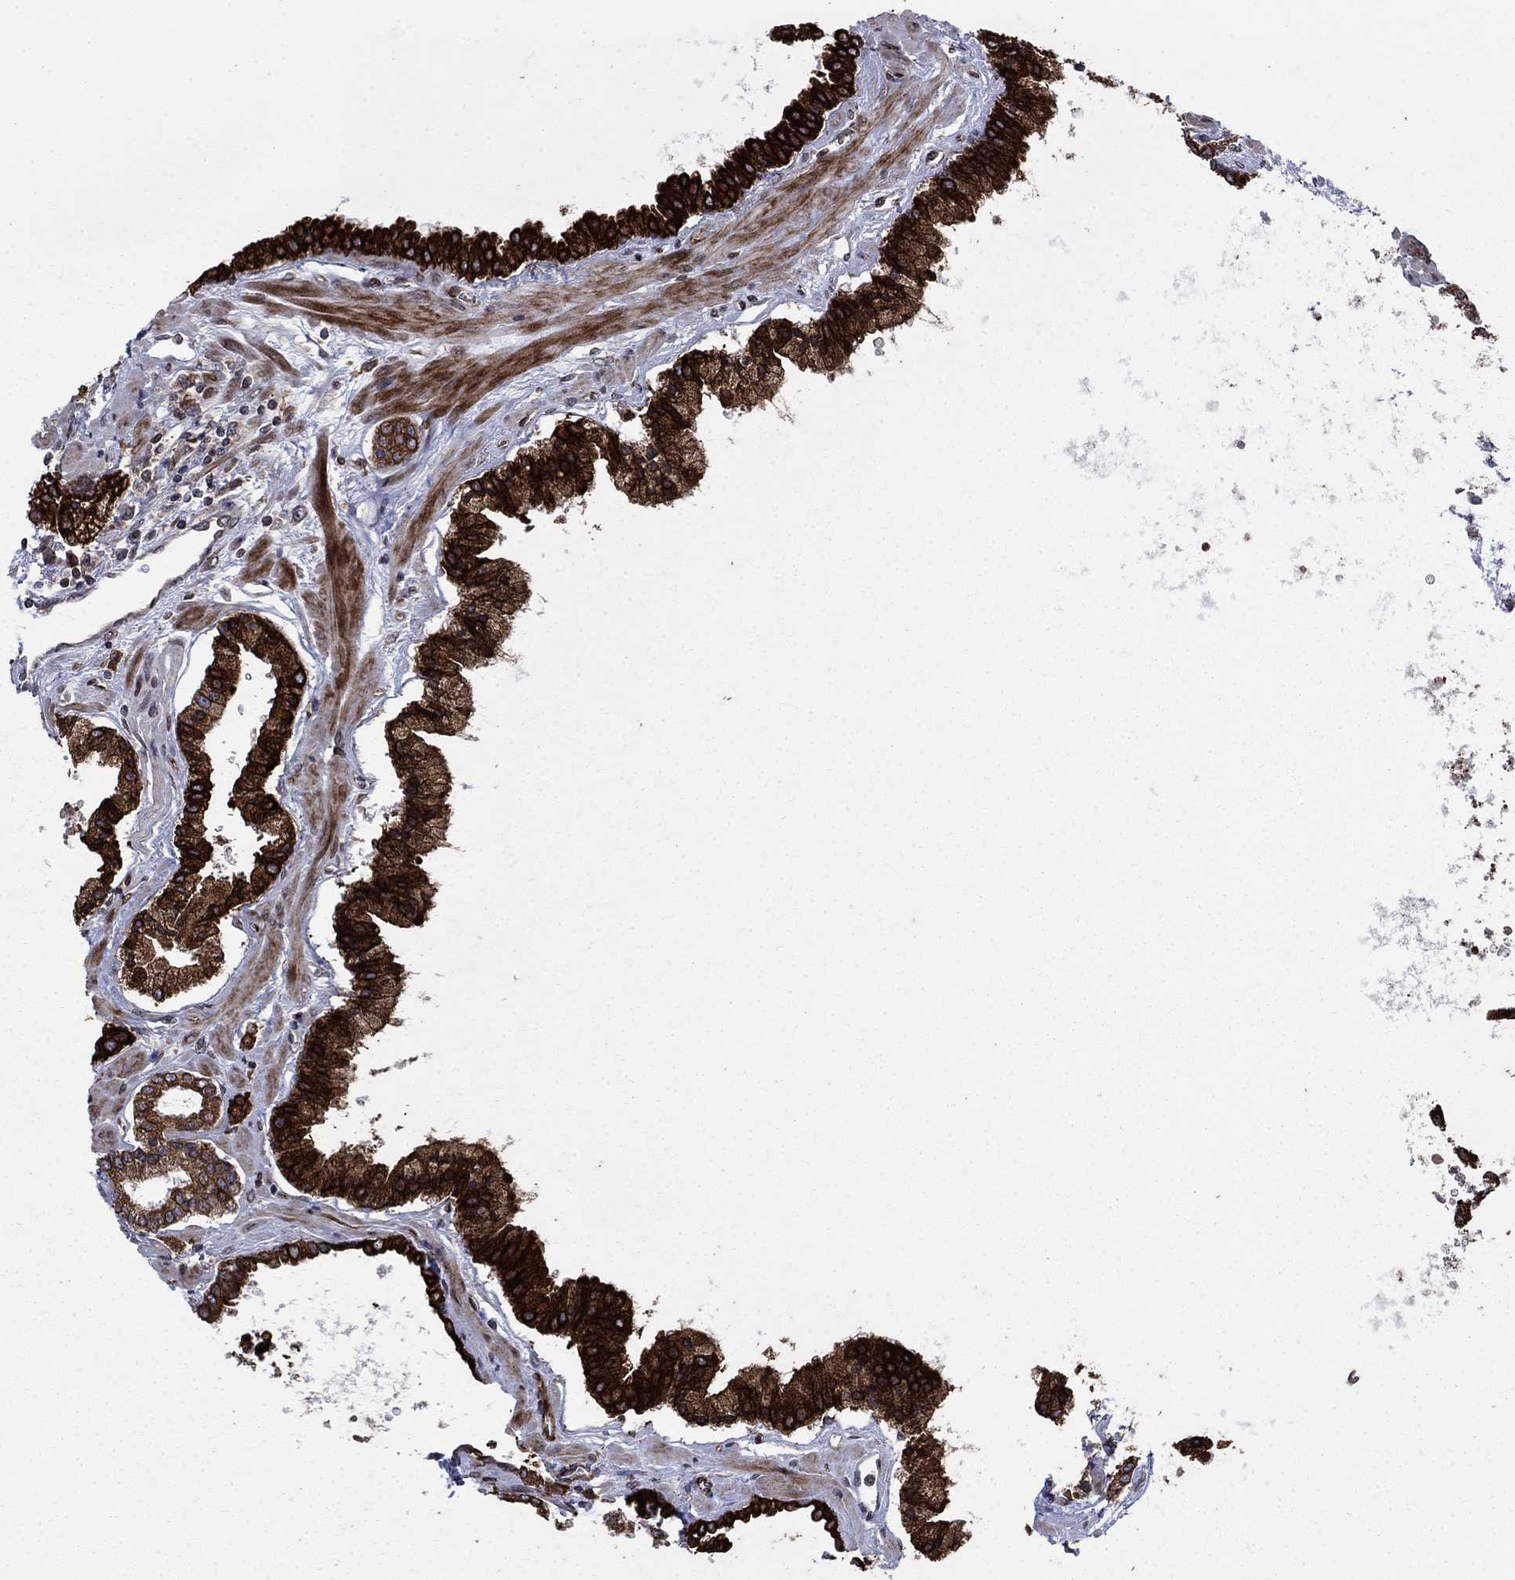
{"staining": {"intensity": "strong", "quantity": ">75%", "location": "cytoplasmic/membranous"}, "tissue": "prostate cancer", "cell_type": "Tumor cells", "image_type": "cancer", "snomed": [{"axis": "morphology", "description": "Adenocarcinoma, NOS"}, {"axis": "topography", "description": "Prostate"}], "caption": "Strong cytoplasmic/membranous staining is appreciated in approximately >75% of tumor cells in prostate adenocarcinoma.", "gene": "DHRS7", "patient": {"sex": "male", "age": 63}}